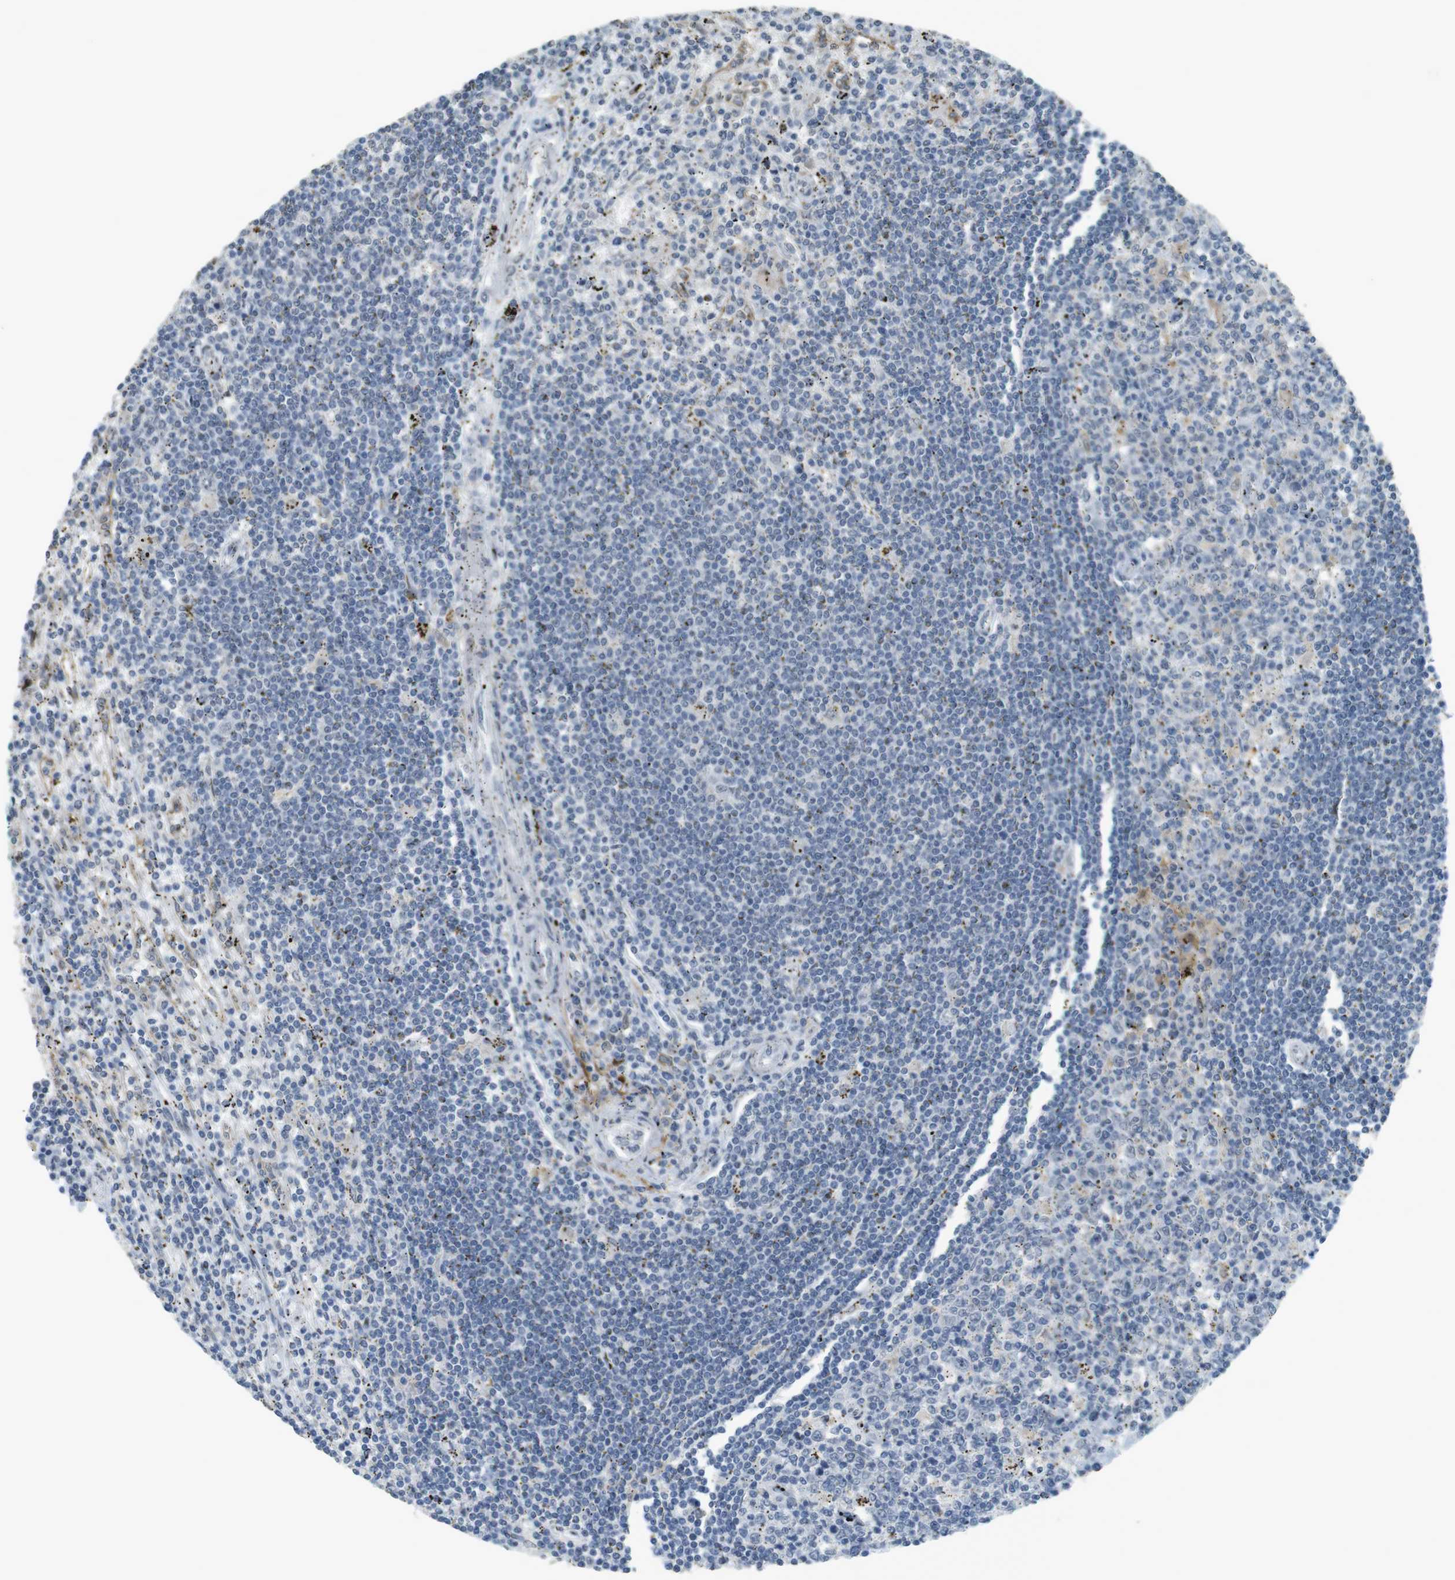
{"staining": {"intensity": "negative", "quantity": "none", "location": "none"}, "tissue": "lymphoma", "cell_type": "Tumor cells", "image_type": "cancer", "snomed": [{"axis": "morphology", "description": "Malignant lymphoma, non-Hodgkin's type, Low grade"}, {"axis": "topography", "description": "Spleen"}], "caption": "Image shows no protein positivity in tumor cells of lymphoma tissue.", "gene": "FZD10", "patient": {"sex": "male", "age": 76}}